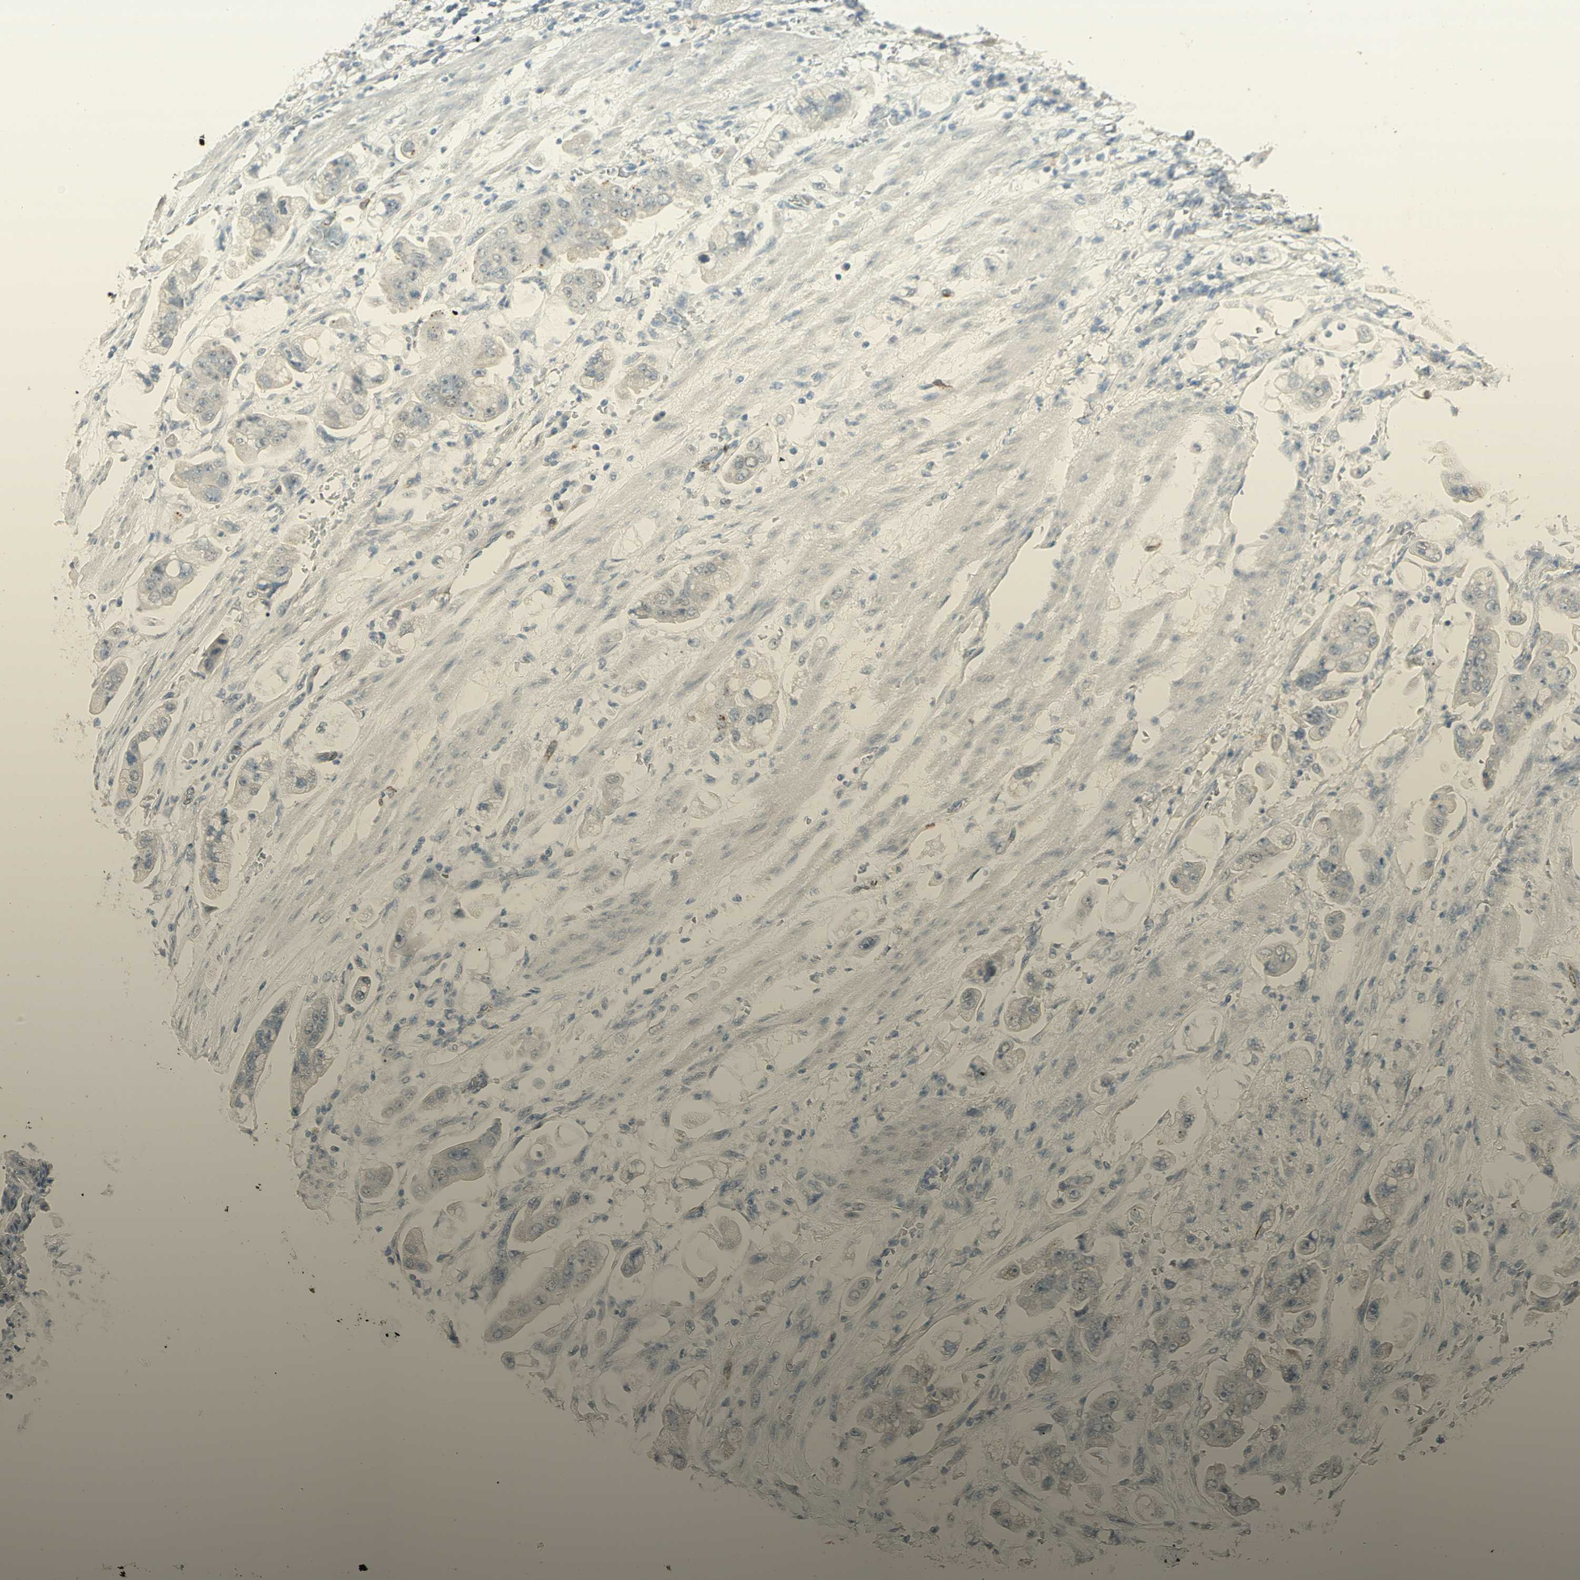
{"staining": {"intensity": "negative", "quantity": "none", "location": "none"}, "tissue": "stomach cancer", "cell_type": "Tumor cells", "image_type": "cancer", "snomed": [{"axis": "morphology", "description": "Adenocarcinoma, NOS"}, {"axis": "topography", "description": "Stomach"}], "caption": "Tumor cells are negative for protein expression in human adenocarcinoma (stomach).", "gene": "MUC3A", "patient": {"sex": "male", "age": 62}}